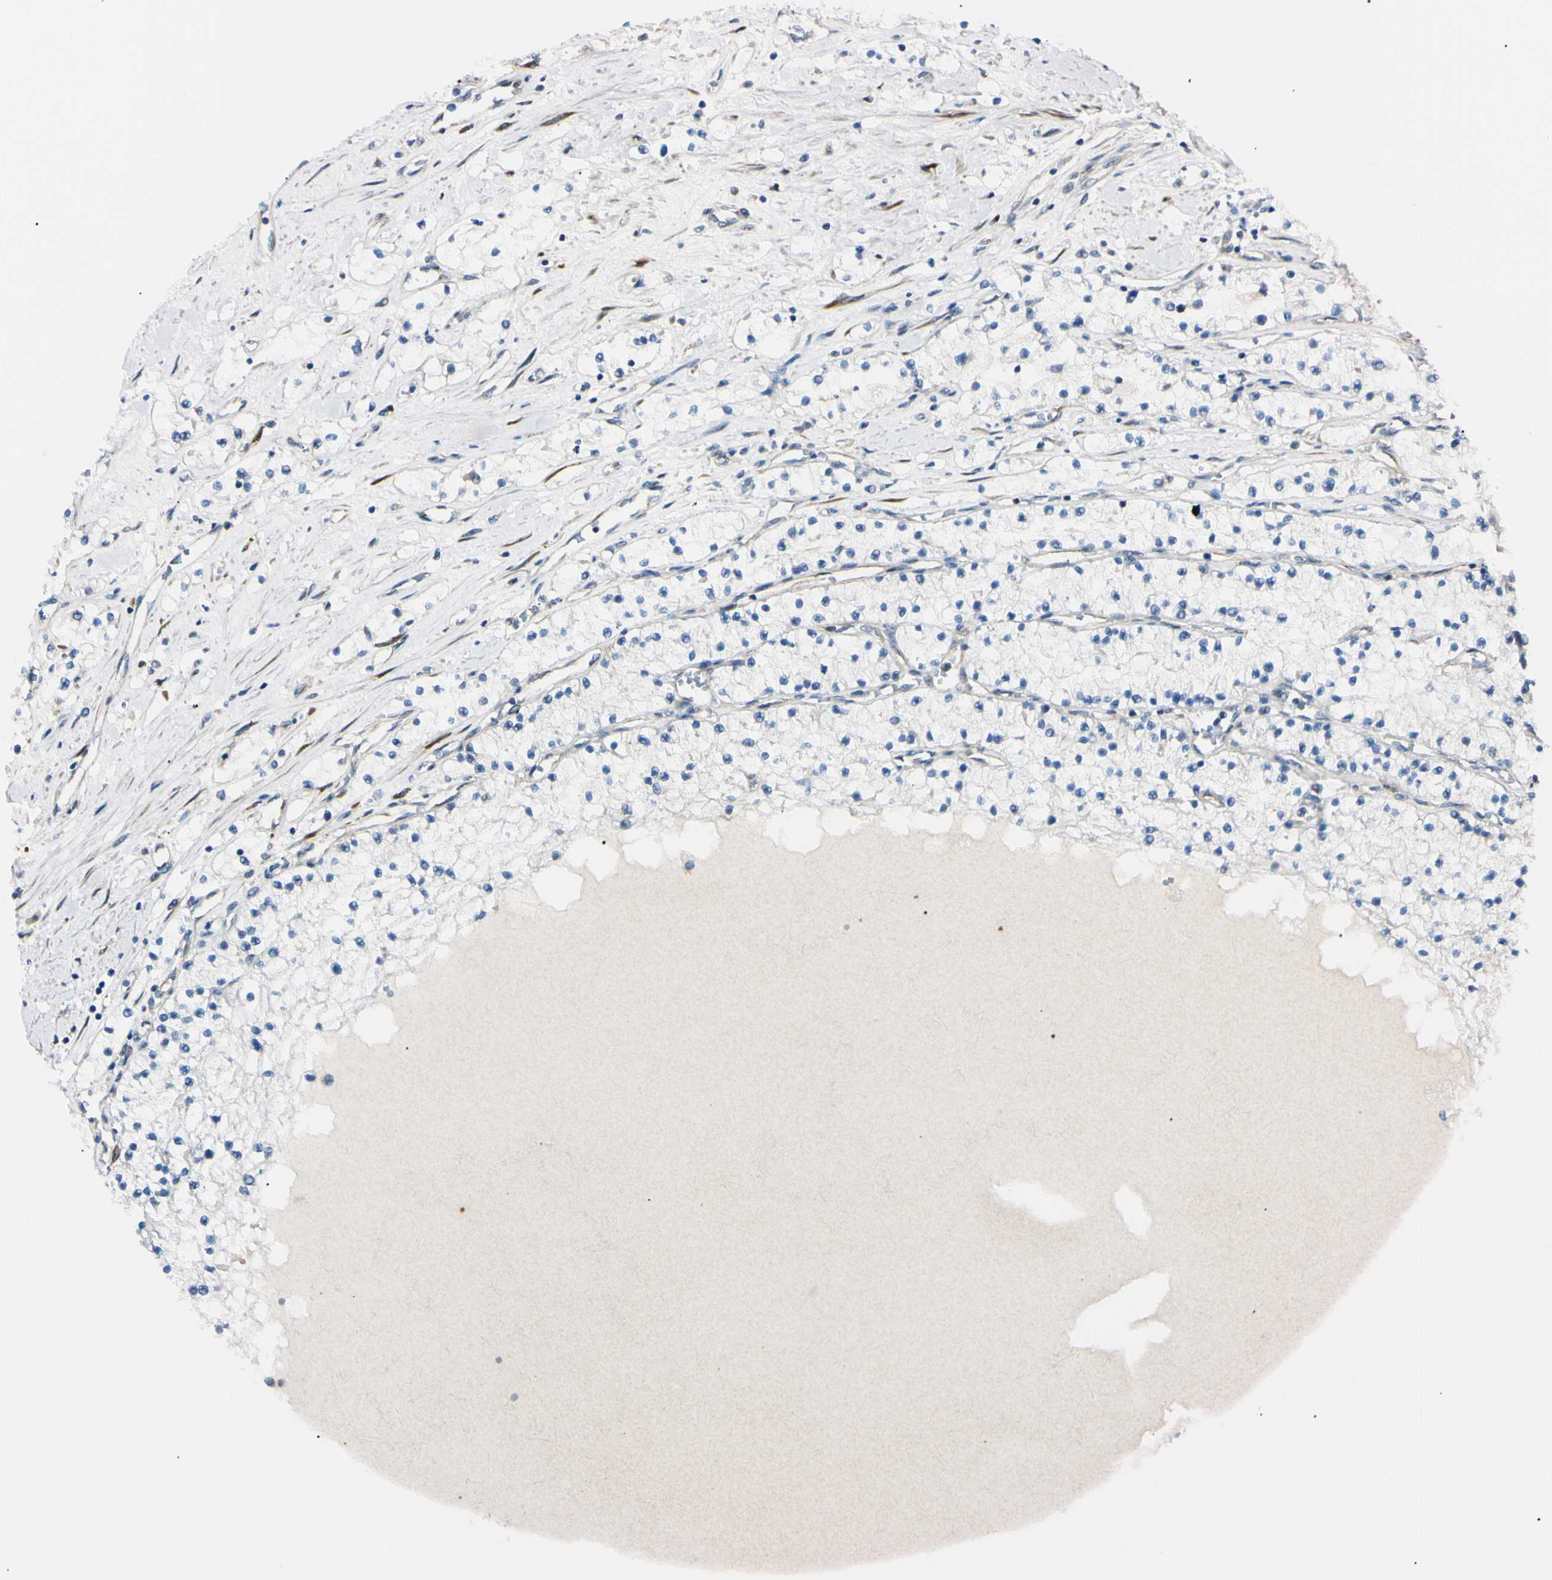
{"staining": {"intensity": "negative", "quantity": "none", "location": "none"}, "tissue": "renal cancer", "cell_type": "Tumor cells", "image_type": "cancer", "snomed": [{"axis": "morphology", "description": "Adenocarcinoma, NOS"}, {"axis": "topography", "description": "Kidney"}], "caption": "DAB (3,3'-diaminobenzidine) immunohistochemical staining of renal cancer (adenocarcinoma) exhibits no significant expression in tumor cells.", "gene": "IER3IP1", "patient": {"sex": "male", "age": 68}}